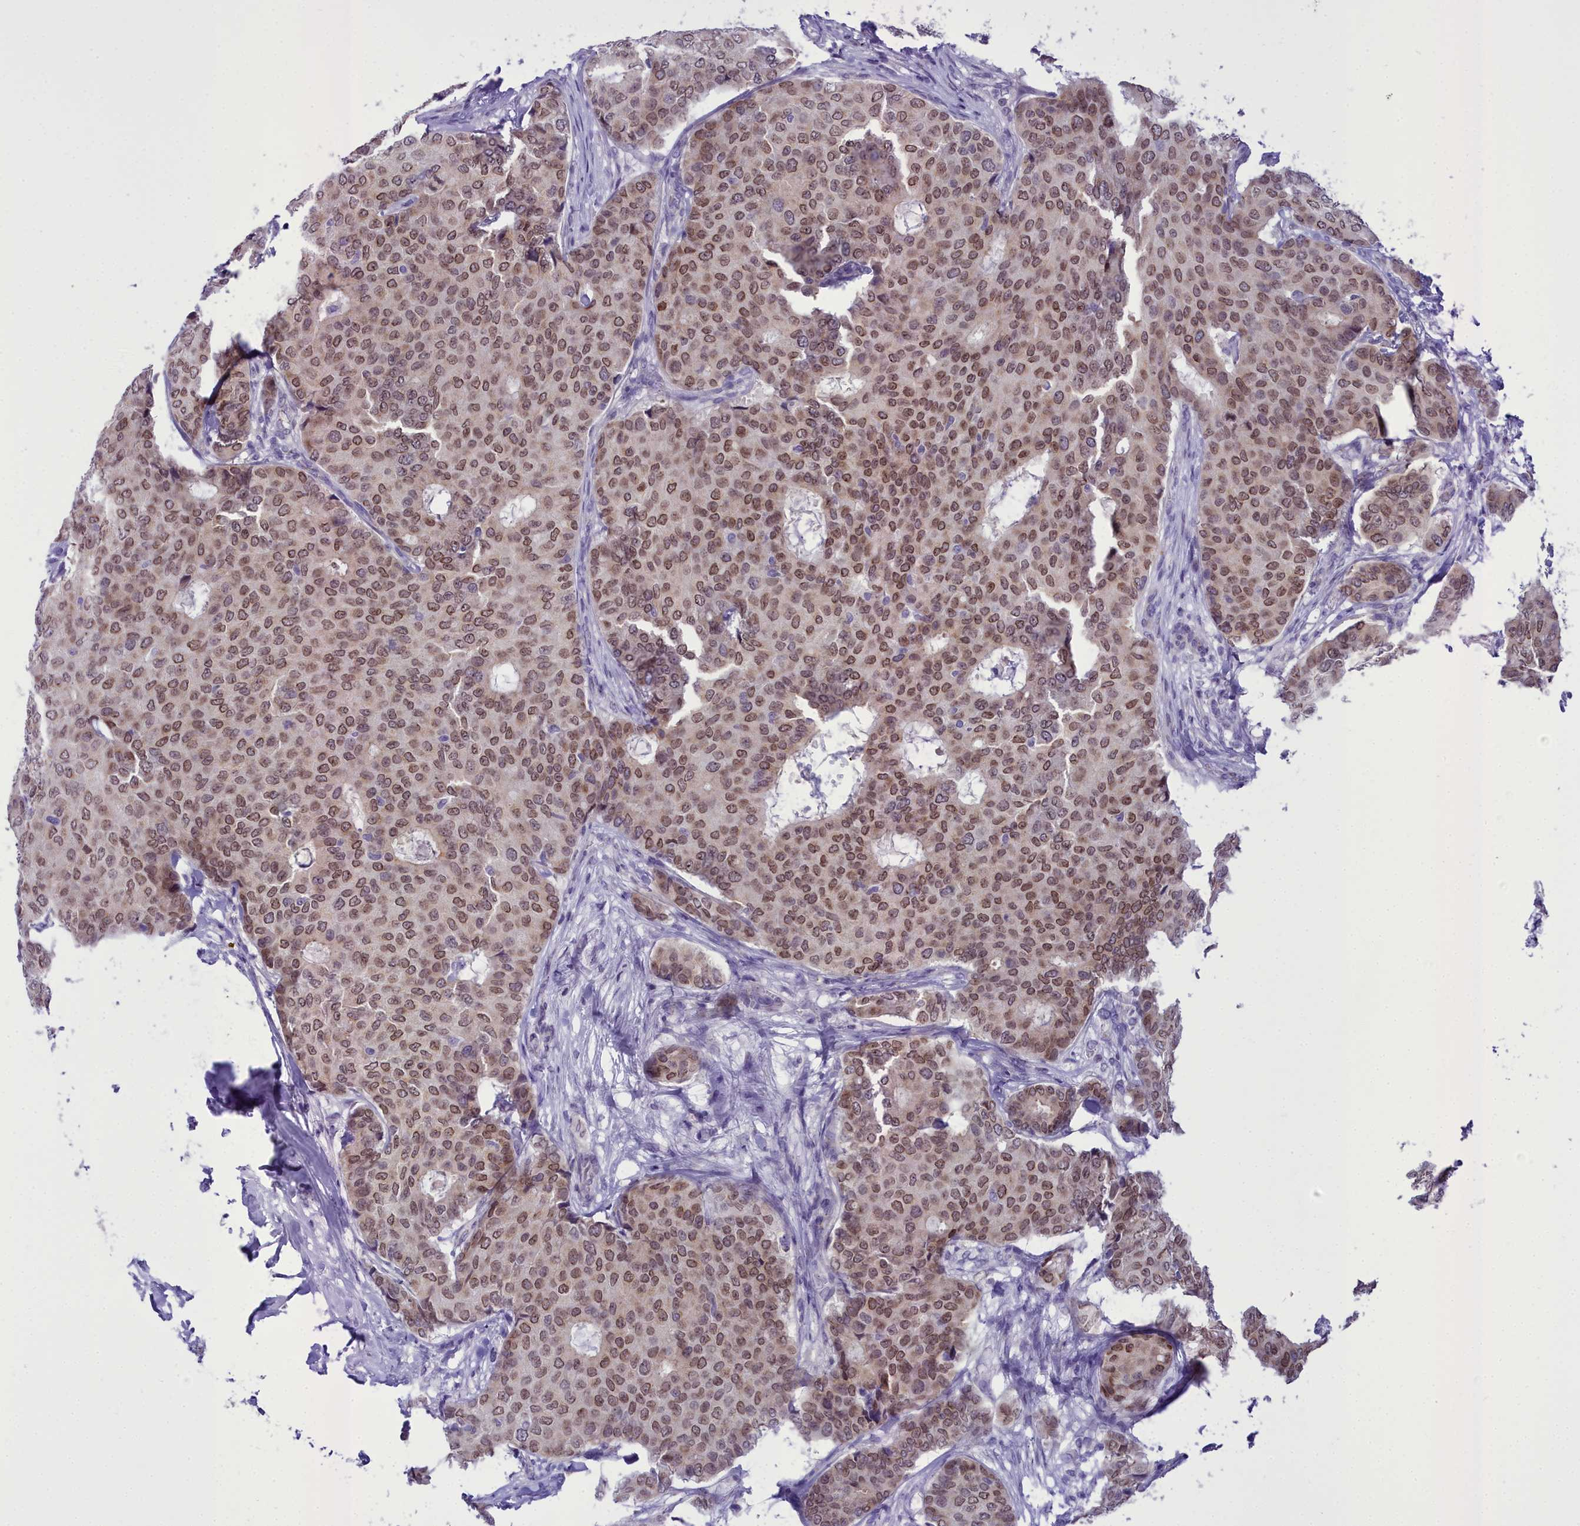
{"staining": {"intensity": "moderate", "quantity": "25%-75%", "location": "cytoplasmic/membranous,nuclear"}, "tissue": "breast cancer", "cell_type": "Tumor cells", "image_type": "cancer", "snomed": [{"axis": "morphology", "description": "Duct carcinoma"}, {"axis": "topography", "description": "Breast"}], "caption": "Immunohistochemical staining of breast cancer (intraductal carcinoma) reveals medium levels of moderate cytoplasmic/membranous and nuclear protein positivity in approximately 25%-75% of tumor cells. The protein of interest is shown in brown color, while the nuclei are stained blue.", "gene": "B9D2", "patient": {"sex": "female", "age": 75}}